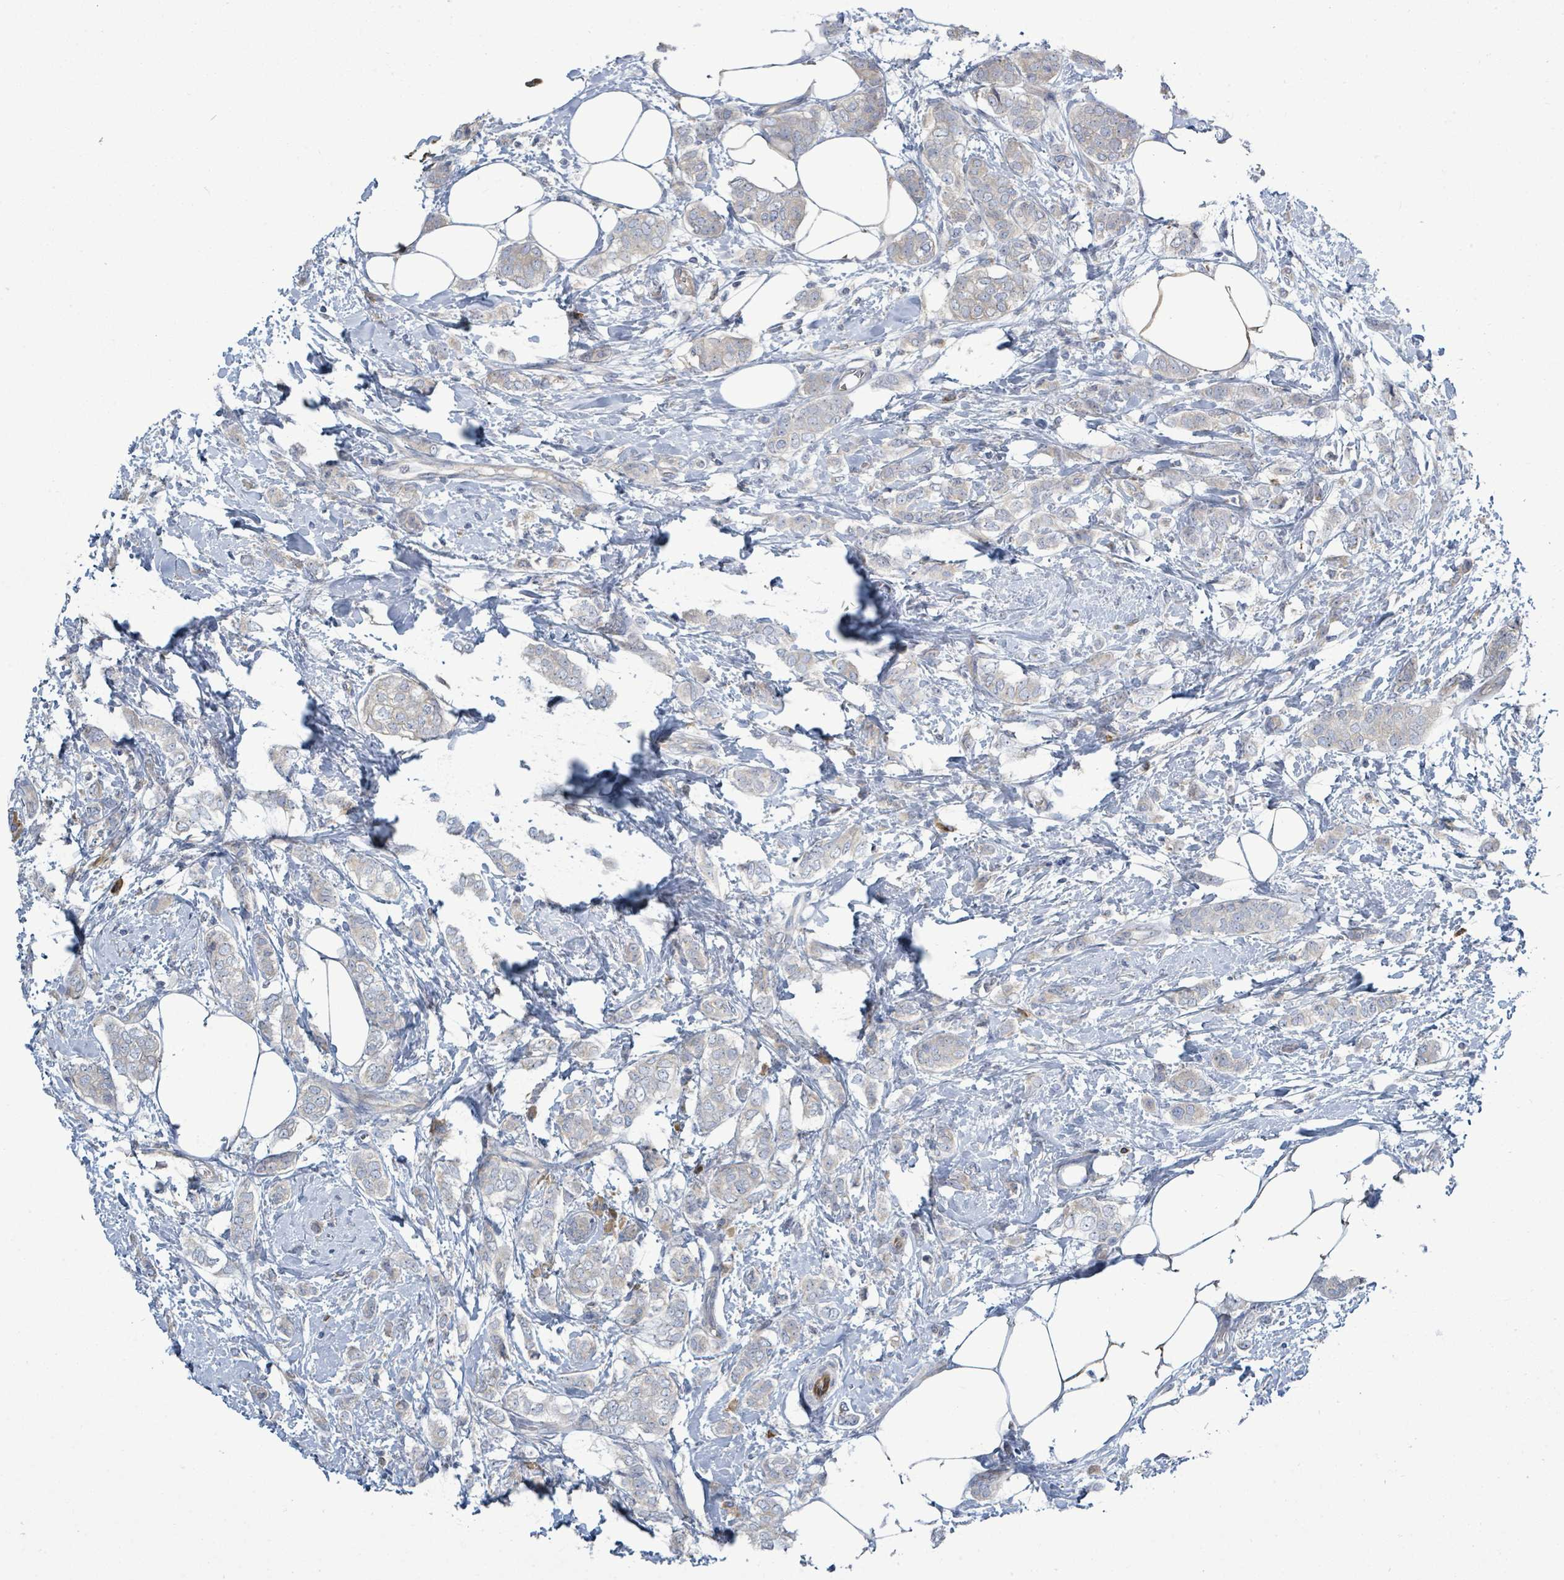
{"staining": {"intensity": "weak", "quantity": "<25%", "location": "cytoplasmic/membranous"}, "tissue": "breast cancer", "cell_type": "Tumor cells", "image_type": "cancer", "snomed": [{"axis": "morphology", "description": "Duct carcinoma"}, {"axis": "topography", "description": "Breast"}], "caption": "High power microscopy photomicrograph of an immunohistochemistry histopathology image of intraductal carcinoma (breast), revealing no significant staining in tumor cells. The staining is performed using DAB brown chromogen with nuclei counter-stained in using hematoxylin.", "gene": "SIRPB1", "patient": {"sex": "female", "age": 72}}